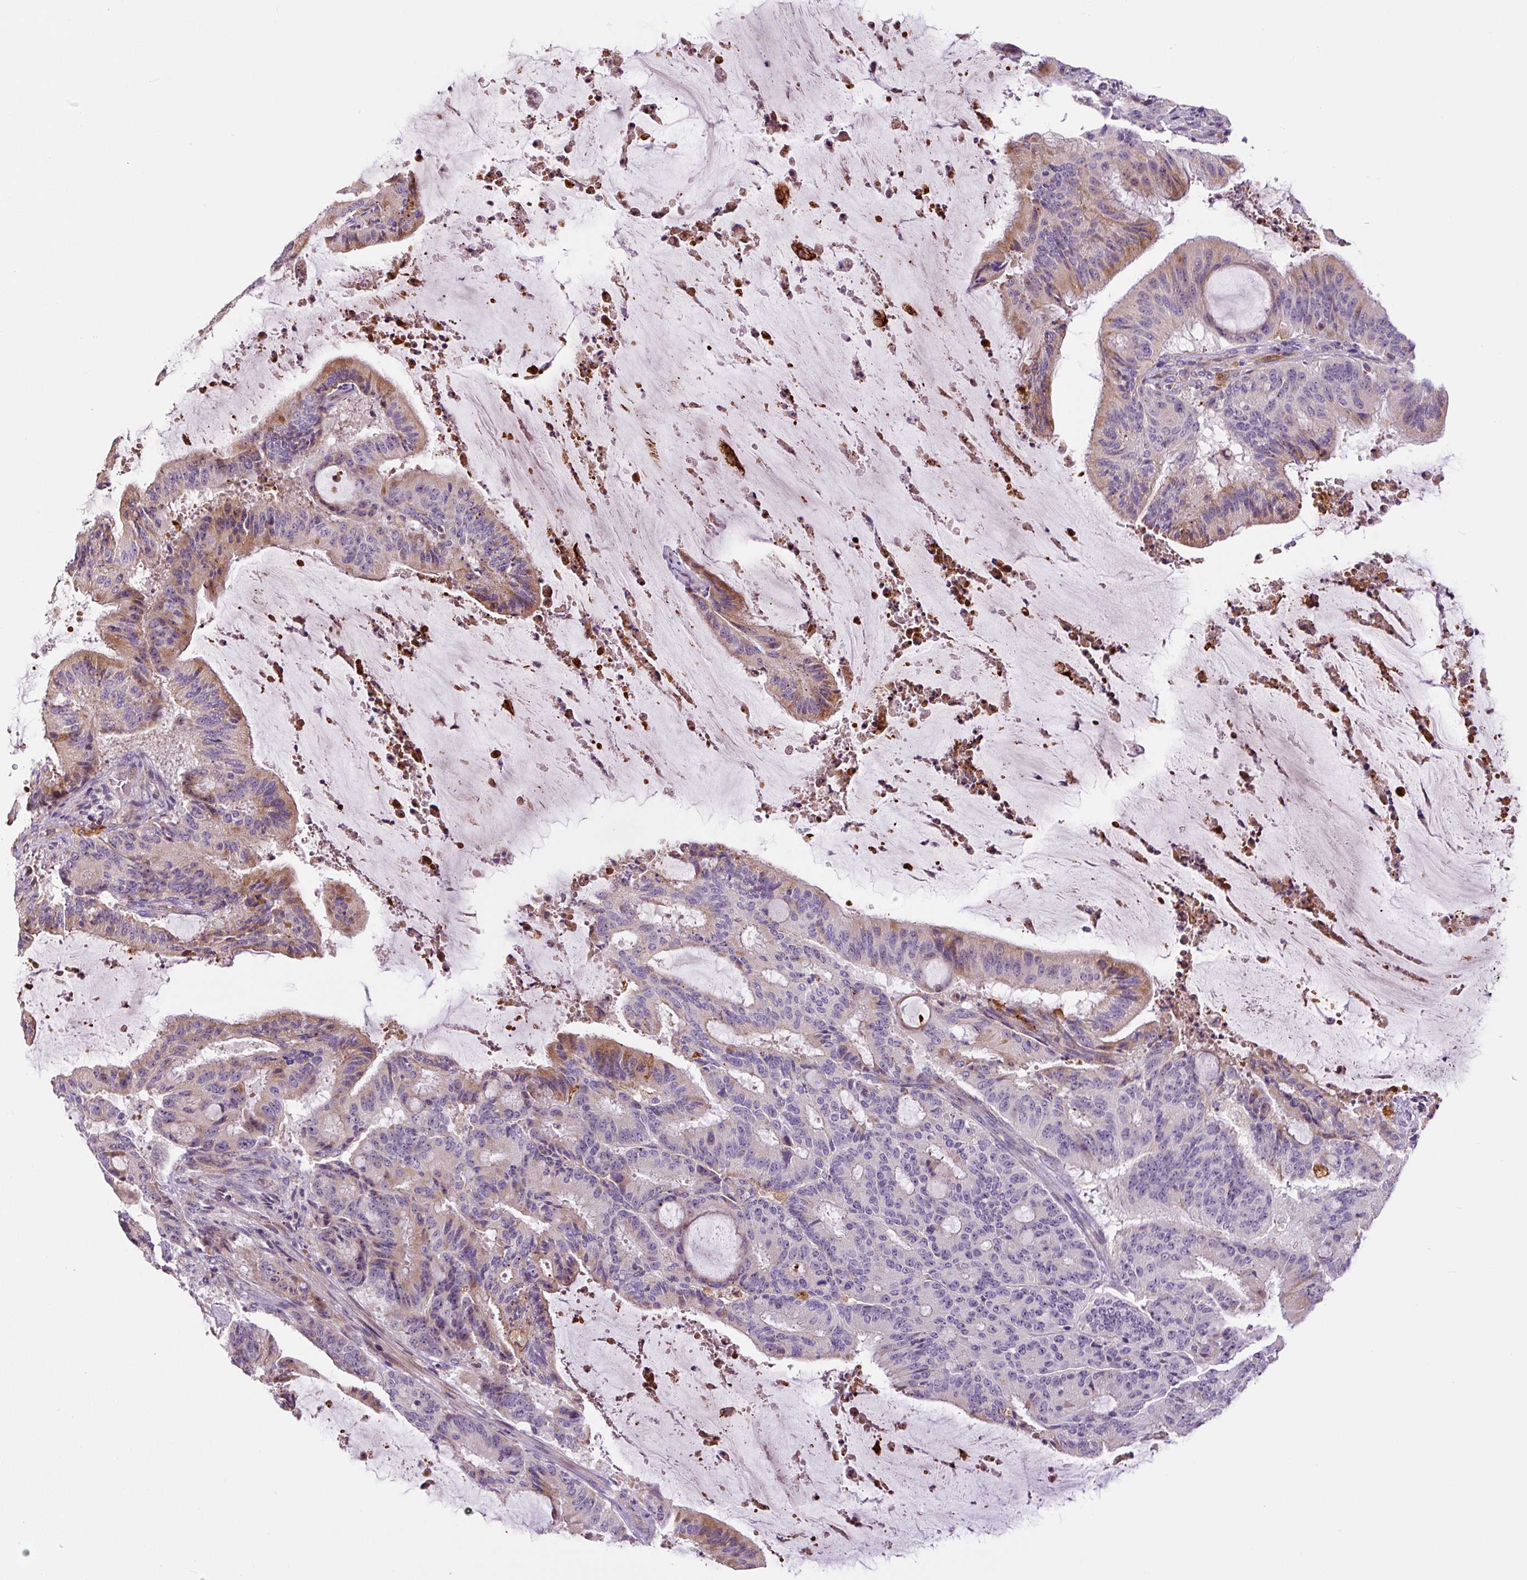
{"staining": {"intensity": "moderate", "quantity": "<25%", "location": "cytoplasmic/membranous"}, "tissue": "liver cancer", "cell_type": "Tumor cells", "image_type": "cancer", "snomed": [{"axis": "morphology", "description": "Normal tissue, NOS"}, {"axis": "morphology", "description": "Cholangiocarcinoma"}, {"axis": "topography", "description": "Liver"}, {"axis": "topography", "description": "Peripheral nerve tissue"}], "caption": "Moderate cytoplasmic/membranous staining is identified in about <25% of tumor cells in liver cholangiocarcinoma.", "gene": "FUT10", "patient": {"sex": "female", "age": 73}}